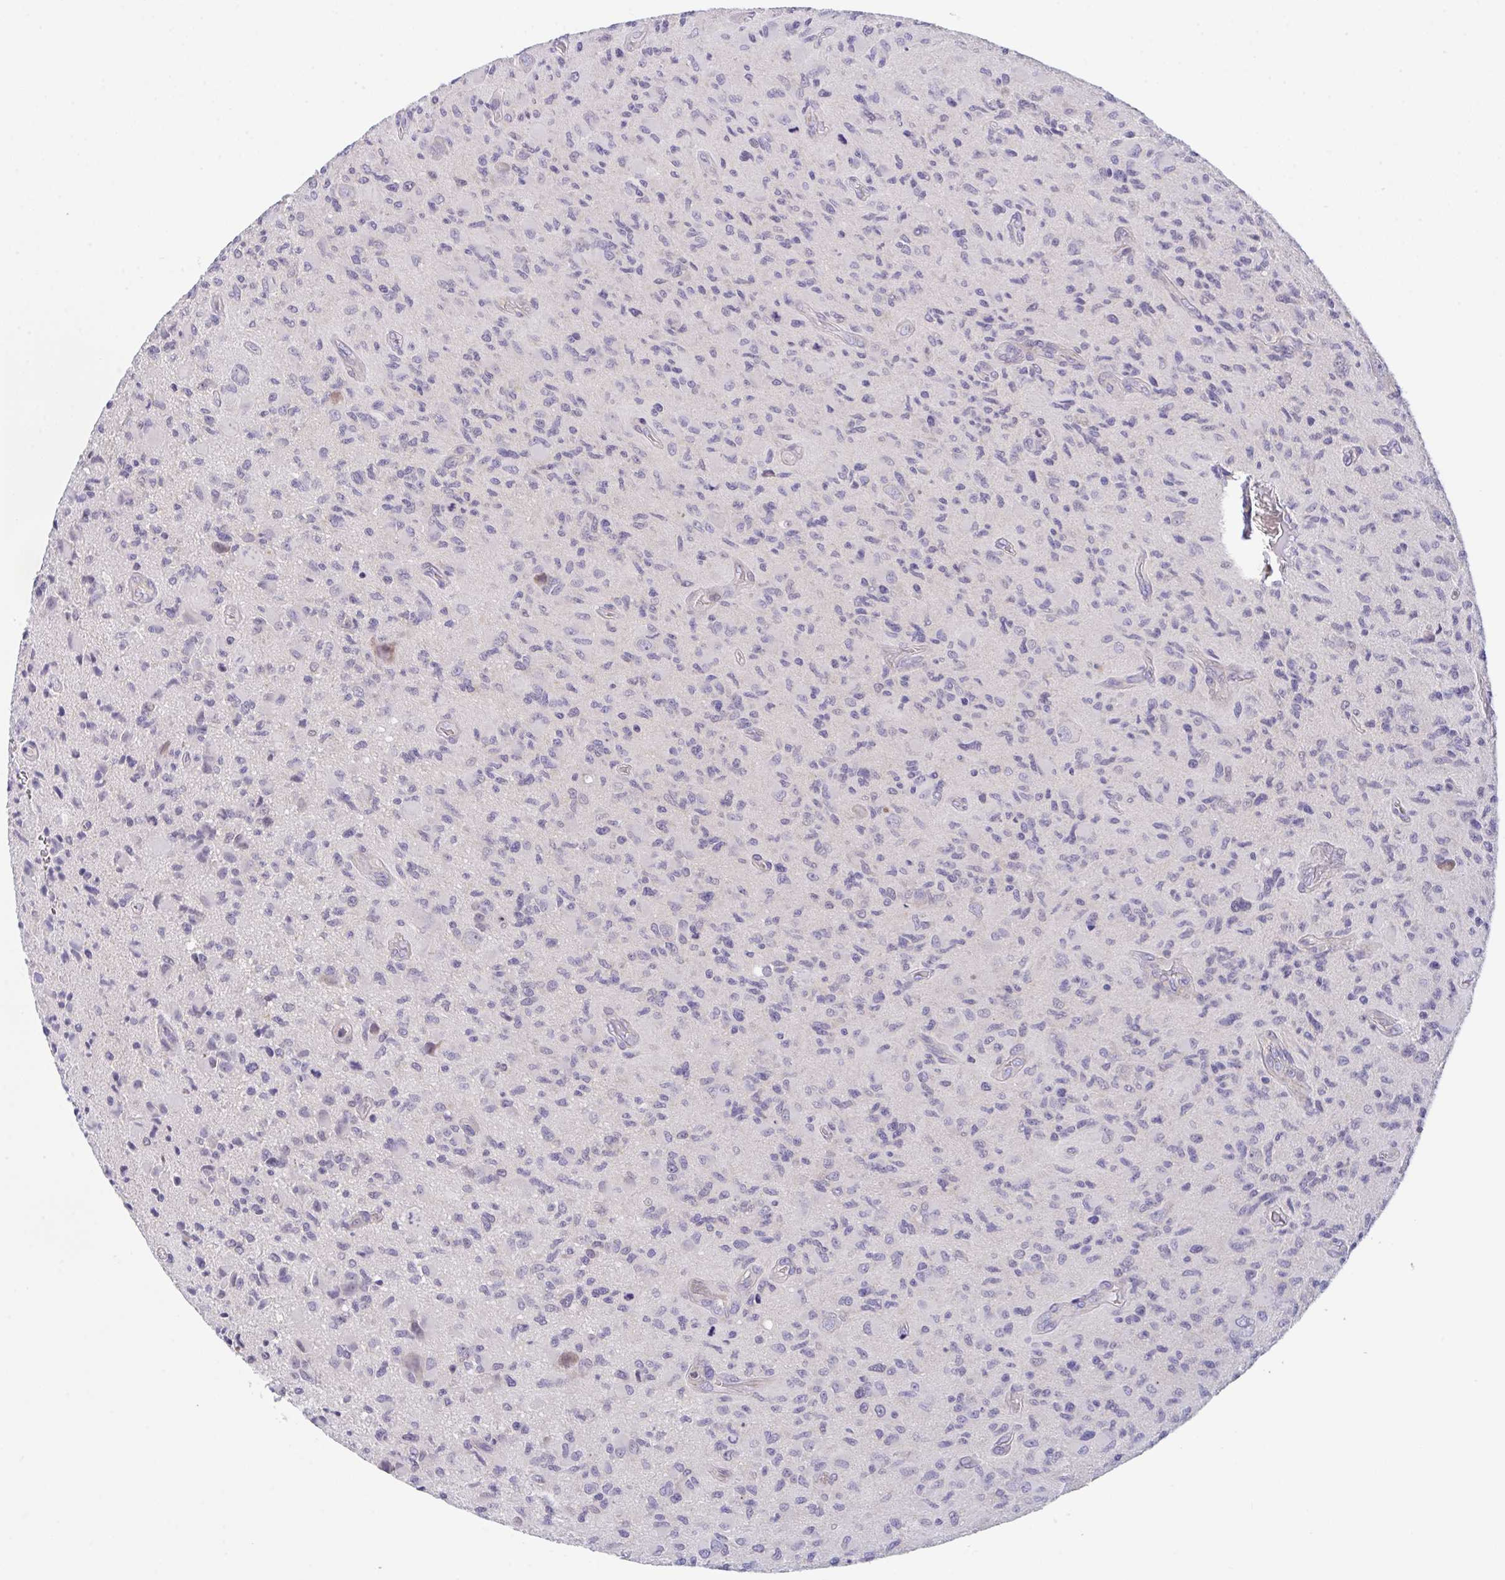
{"staining": {"intensity": "negative", "quantity": "none", "location": "none"}, "tissue": "glioma", "cell_type": "Tumor cells", "image_type": "cancer", "snomed": [{"axis": "morphology", "description": "Glioma, malignant, High grade"}, {"axis": "topography", "description": "Brain"}], "caption": "This is a histopathology image of immunohistochemistry (IHC) staining of glioma, which shows no positivity in tumor cells.", "gene": "RHOXF1", "patient": {"sex": "female", "age": 65}}